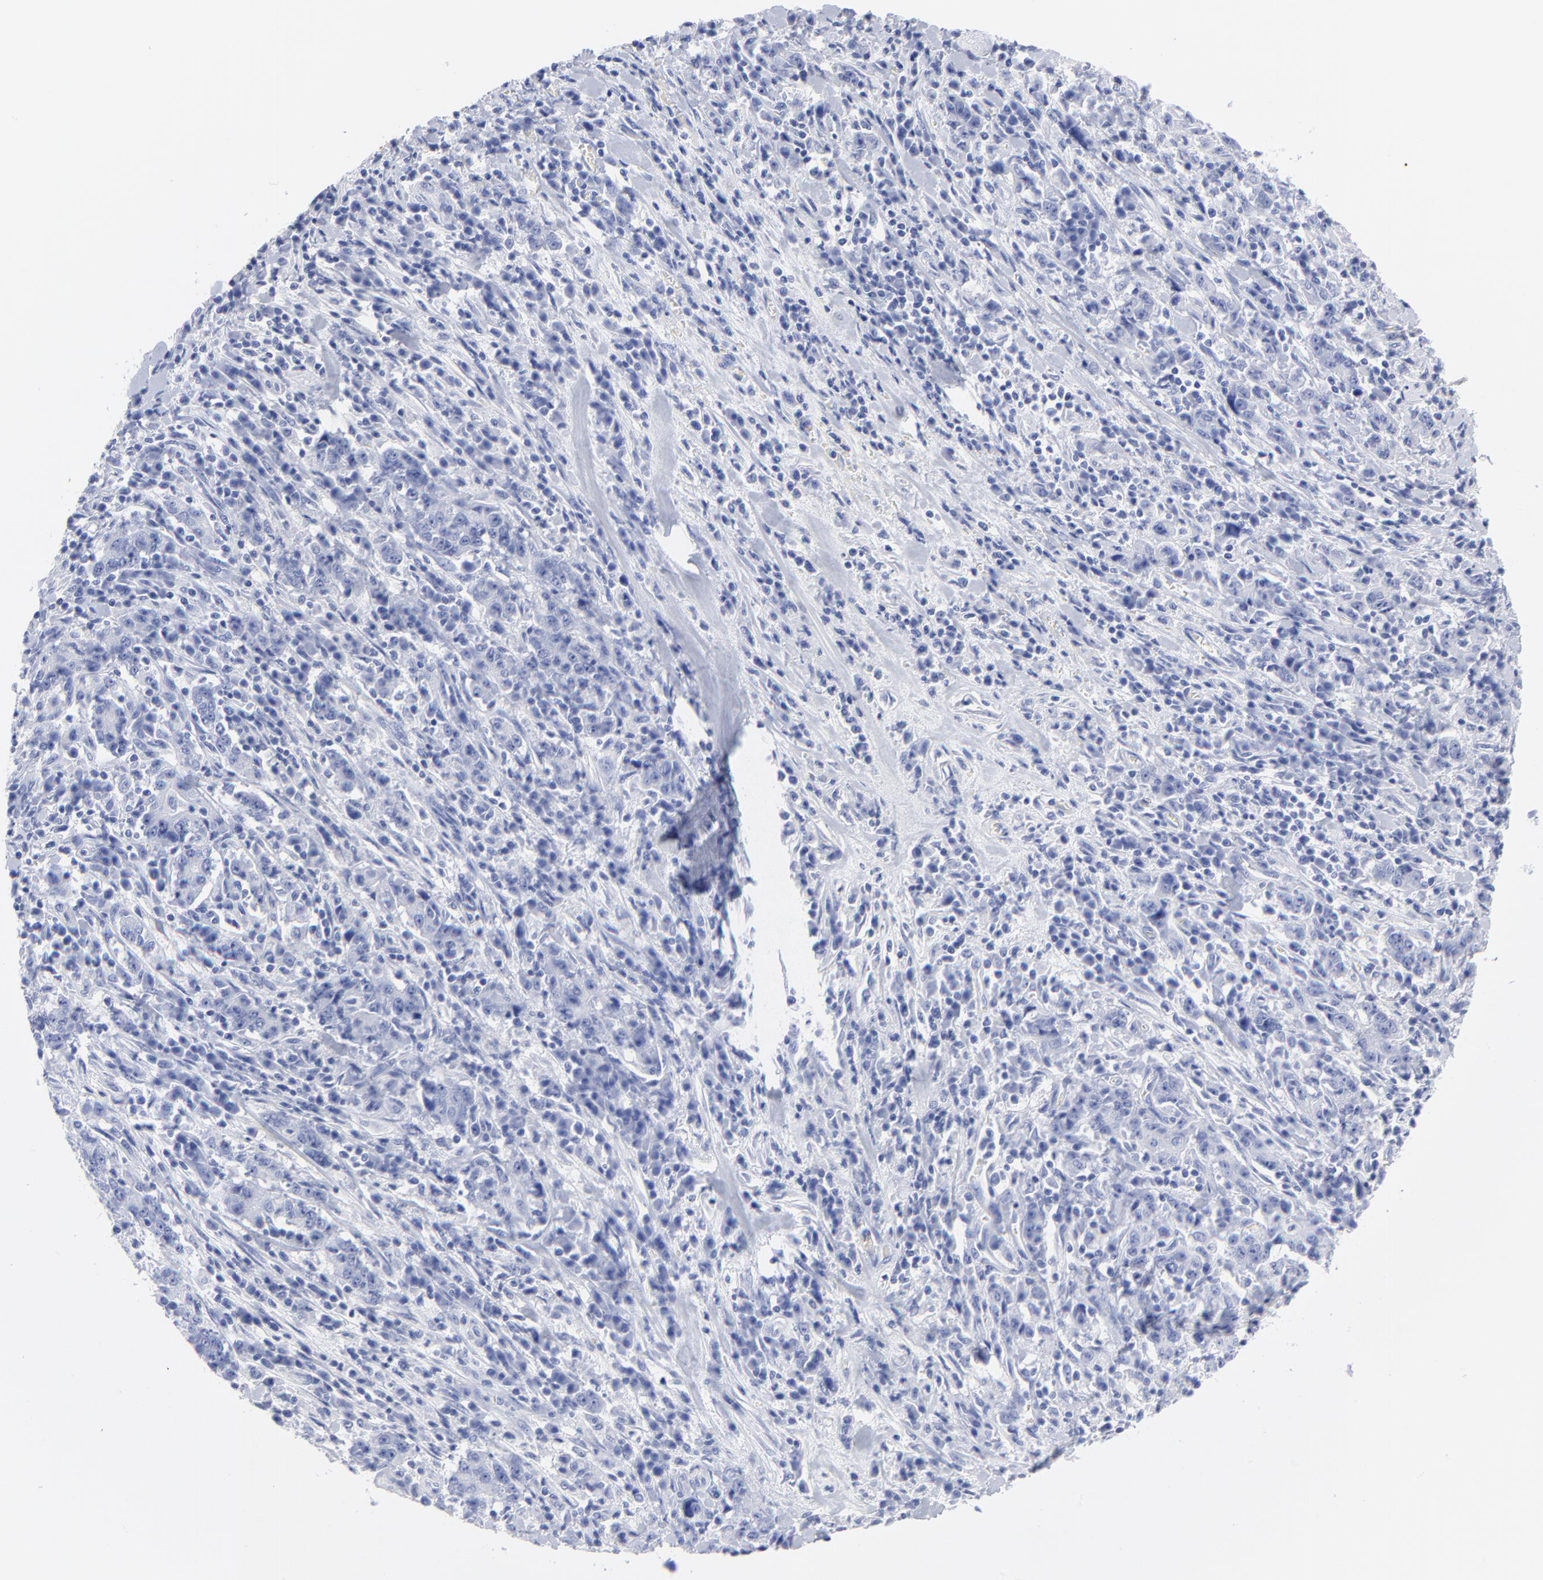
{"staining": {"intensity": "negative", "quantity": "none", "location": "none"}, "tissue": "stomach cancer", "cell_type": "Tumor cells", "image_type": "cancer", "snomed": [{"axis": "morphology", "description": "Normal tissue, NOS"}, {"axis": "morphology", "description": "Adenocarcinoma, NOS"}, {"axis": "topography", "description": "Stomach, upper"}, {"axis": "topography", "description": "Stomach"}], "caption": "DAB (3,3'-diaminobenzidine) immunohistochemical staining of stomach cancer demonstrates no significant expression in tumor cells.", "gene": "ACY1", "patient": {"sex": "male", "age": 59}}